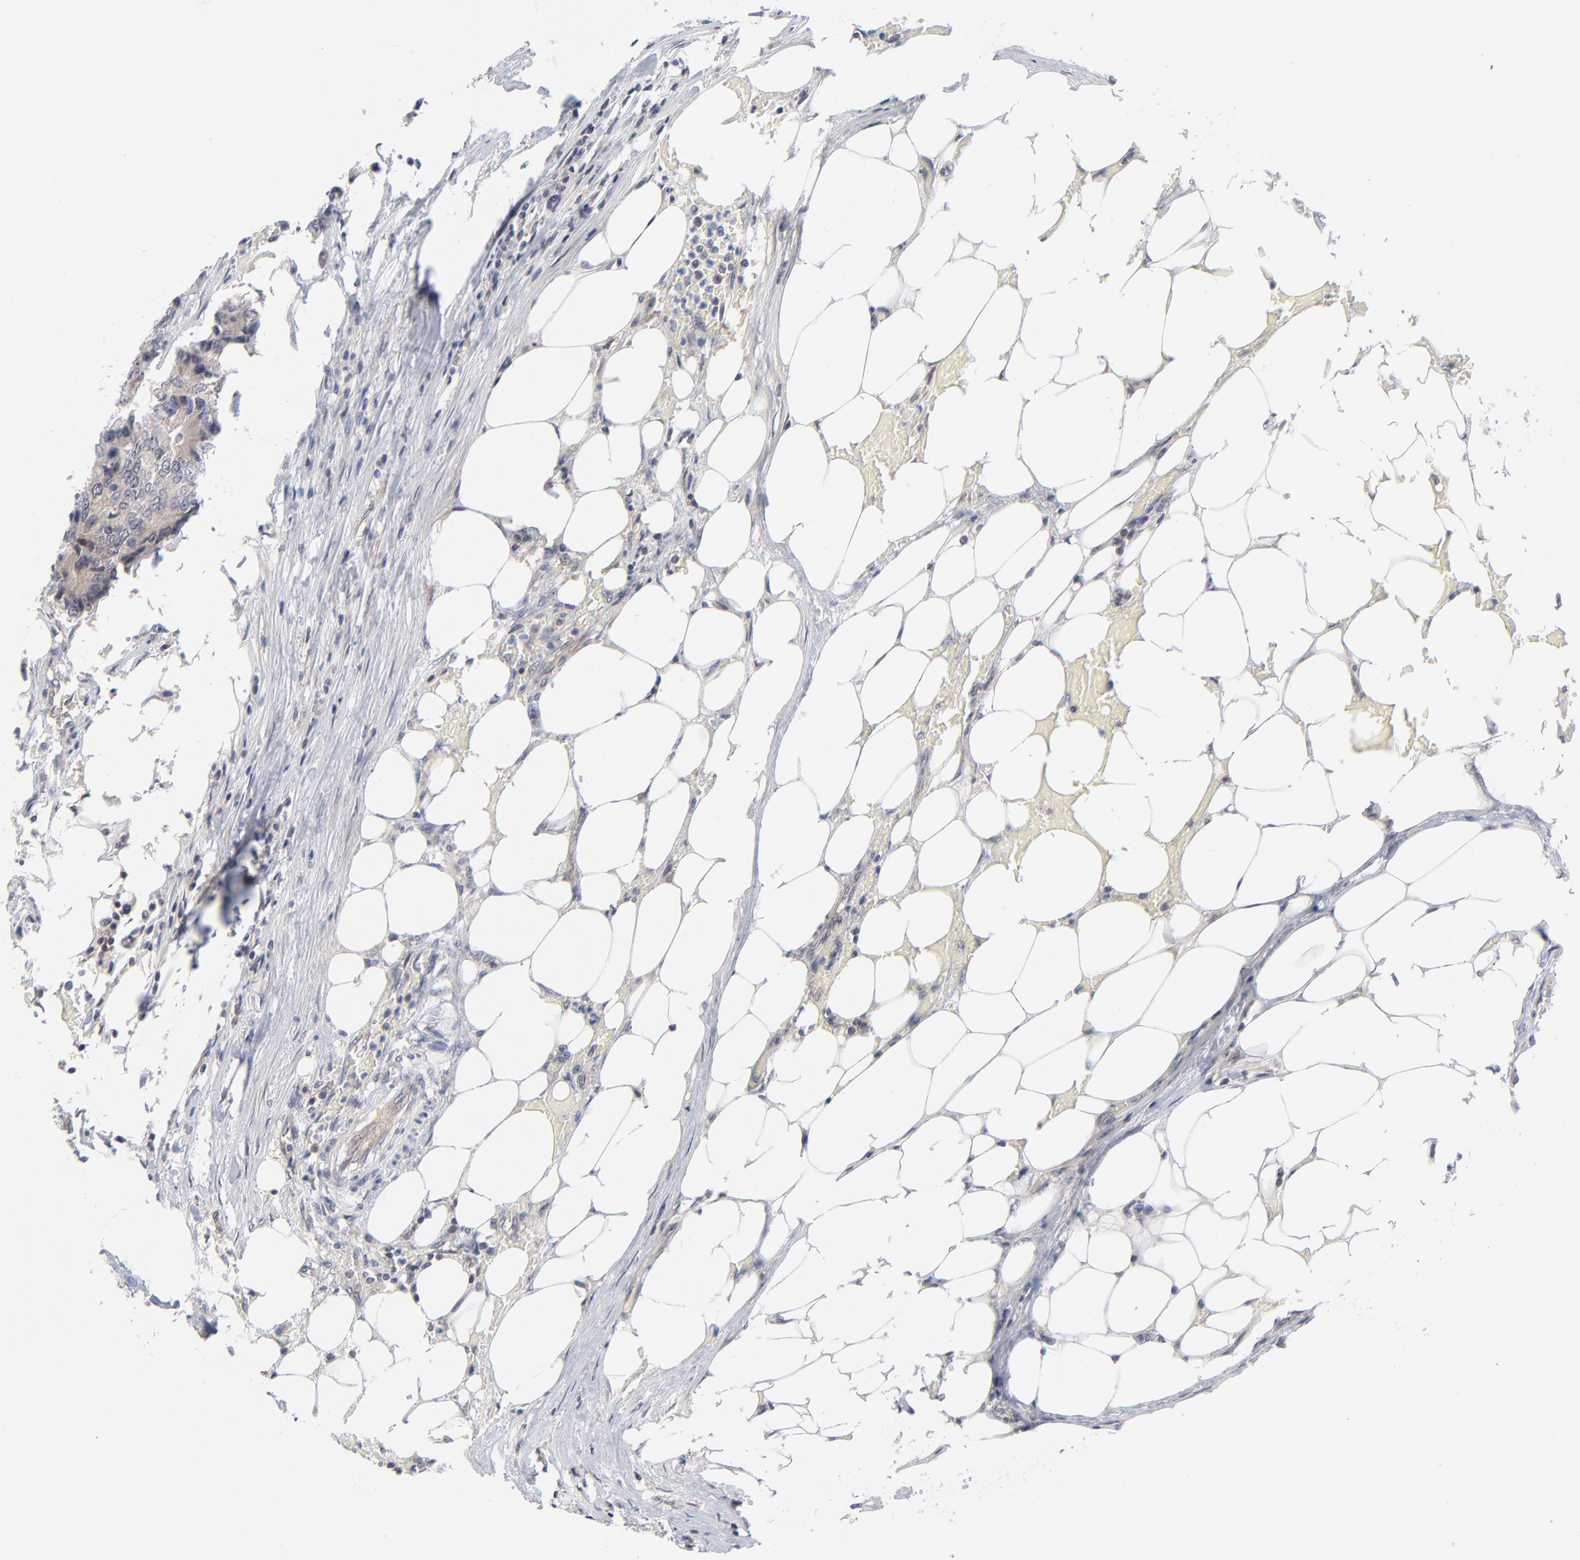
{"staining": {"intensity": "weak", "quantity": "25%-75%", "location": "cytoplasmic/membranous"}, "tissue": "colorectal cancer", "cell_type": "Tumor cells", "image_type": "cancer", "snomed": [{"axis": "morphology", "description": "Adenocarcinoma, NOS"}, {"axis": "topography", "description": "Colon"}], "caption": "Adenocarcinoma (colorectal) was stained to show a protein in brown. There is low levels of weak cytoplasmic/membranous staining in approximately 25%-75% of tumor cells.", "gene": "RPS6KB1", "patient": {"sex": "female", "age": 86}}